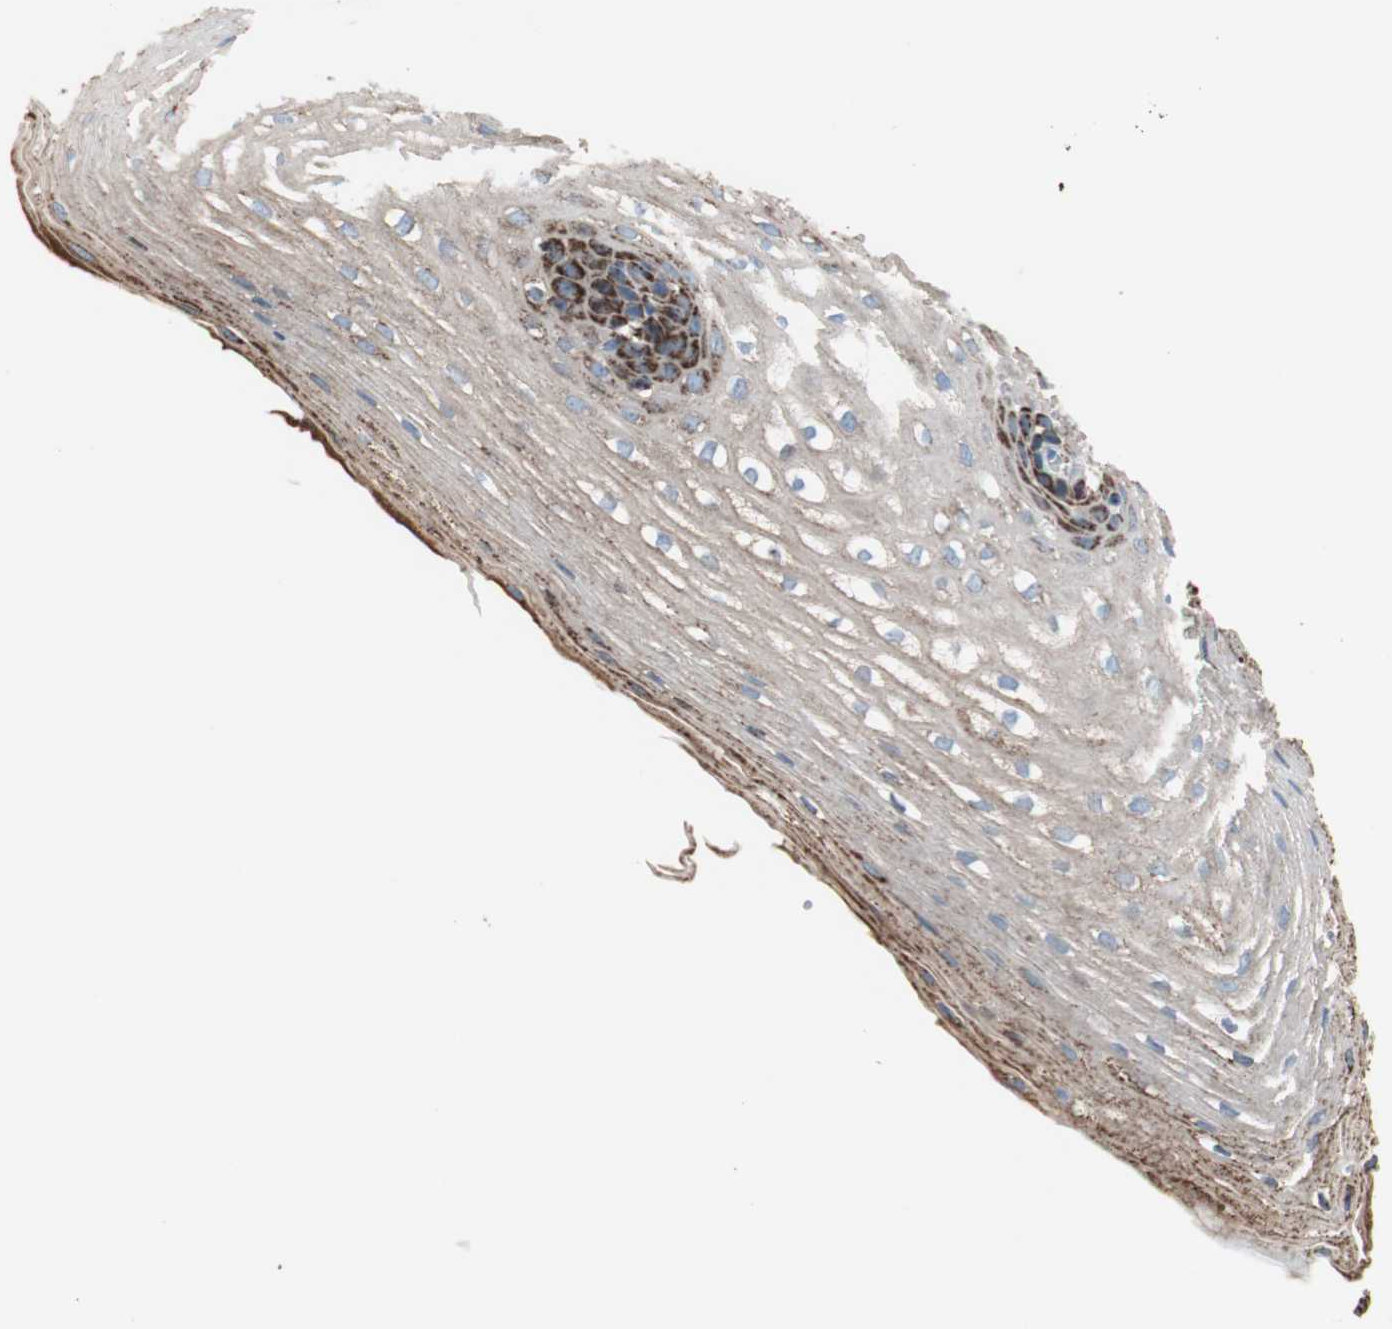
{"staining": {"intensity": "moderate", "quantity": ">75%", "location": "cytoplasmic/membranous"}, "tissue": "esophagus", "cell_type": "Squamous epithelial cells", "image_type": "normal", "snomed": [{"axis": "morphology", "description": "Normal tissue, NOS"}, {"axis": "topography", "description": "Esophagus"}], "caption": "Moderate cytoplasmic/membranous positivity is seen in approximately >75% of squamous epithelial cells in benign esophagus.", "gene": "PCSK4", "patient": {"sex": "male", "age": 48}}